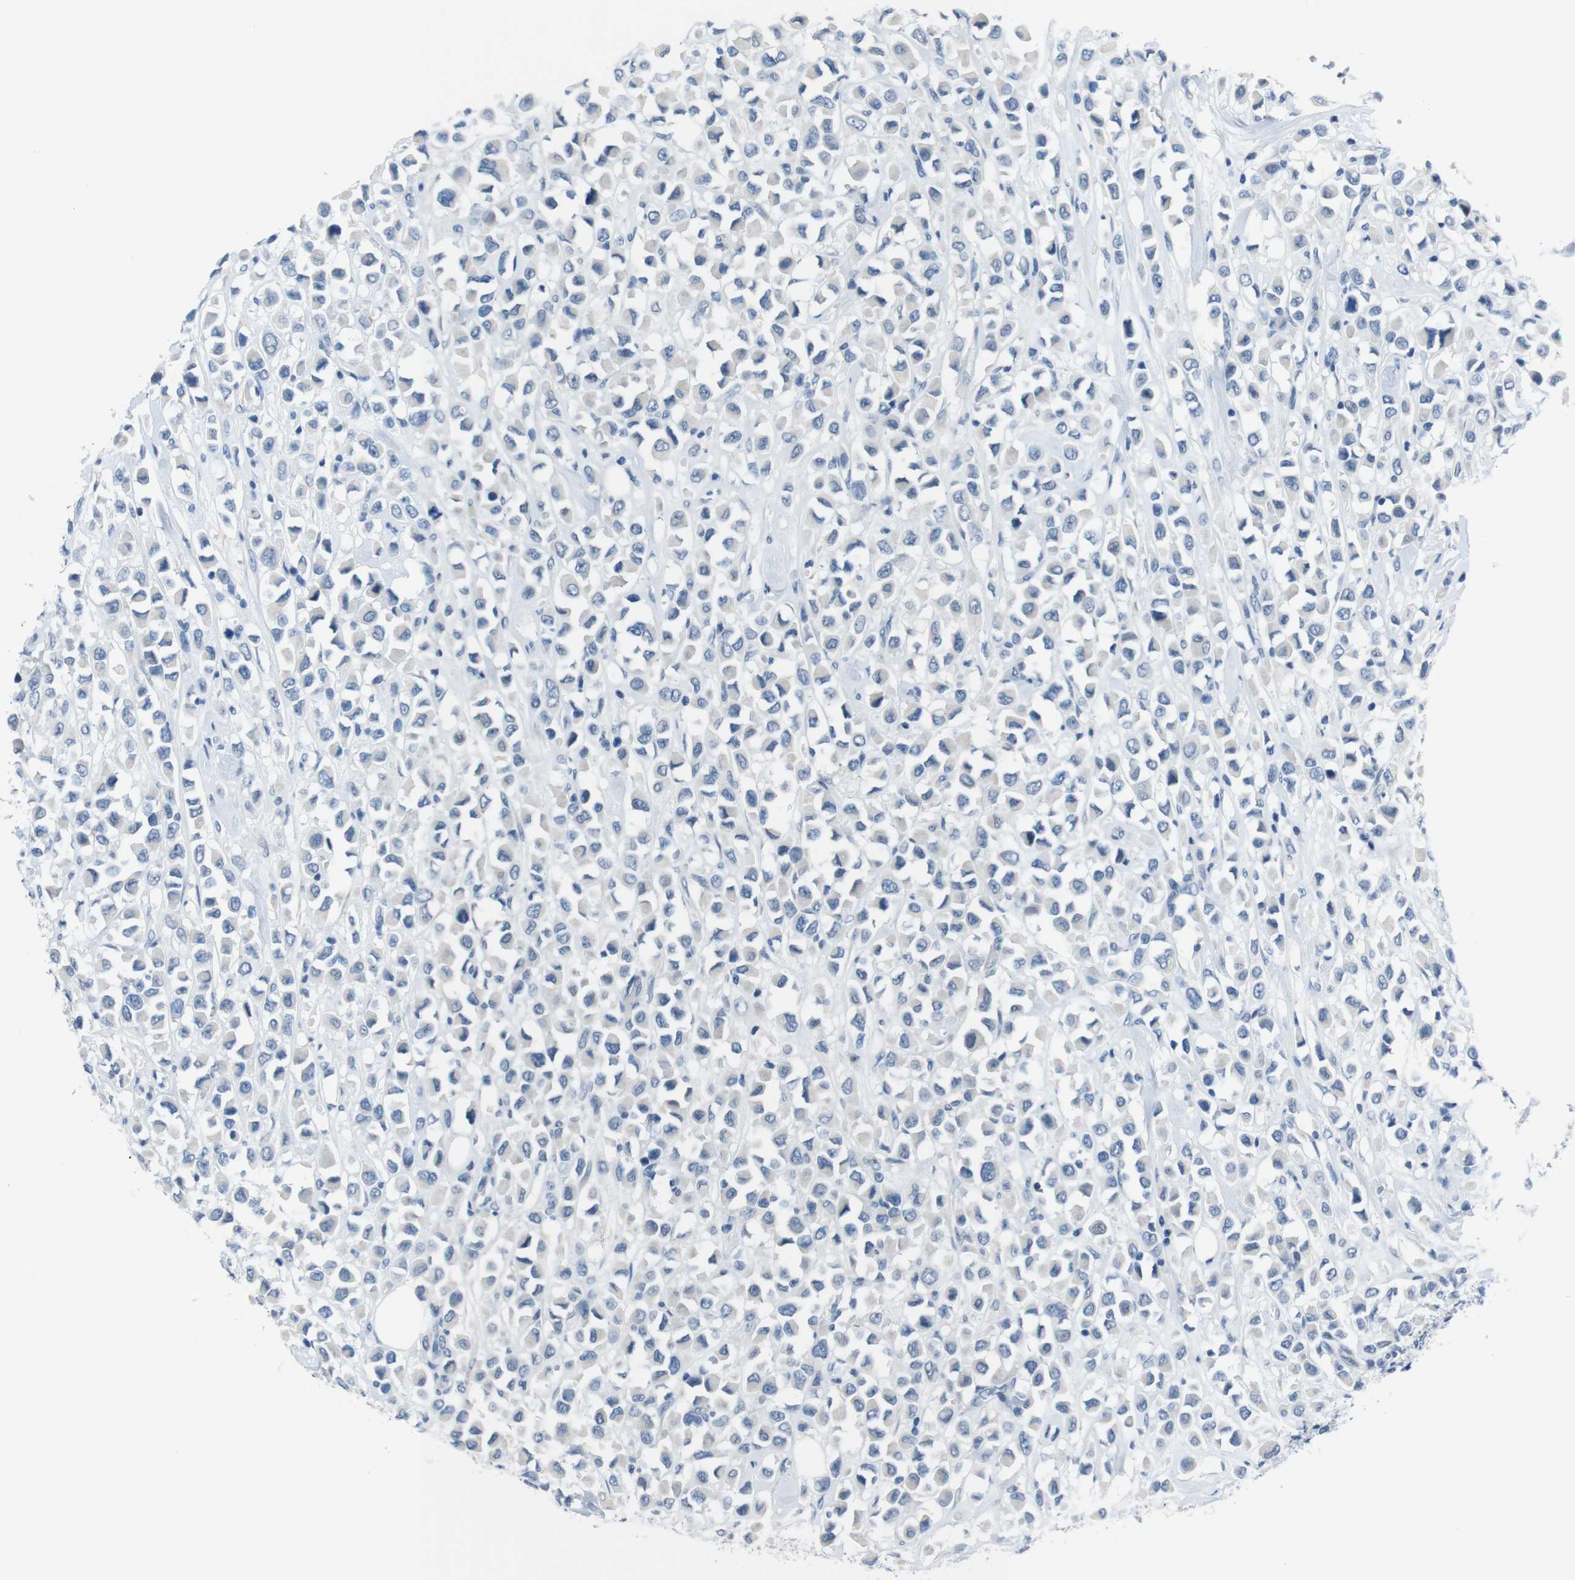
{"staining": {"intensity": "negative", "quantity": "none", "location": "none"}, "tissue": "breast cancer", "cell_type": "Tumor cells", "image_type": "cancer", "snomed": [{"axis": "morphology", "description": "Duct carcinoma"}, {"axis": "topography", "description": "Breast"}], "caption": "Breast infiltrating ductal carcinoma stained for a protein using IHC displays no expression tumor cells.", "gene": "HRH2", "patient": {"sex": "female", "age": 61}}